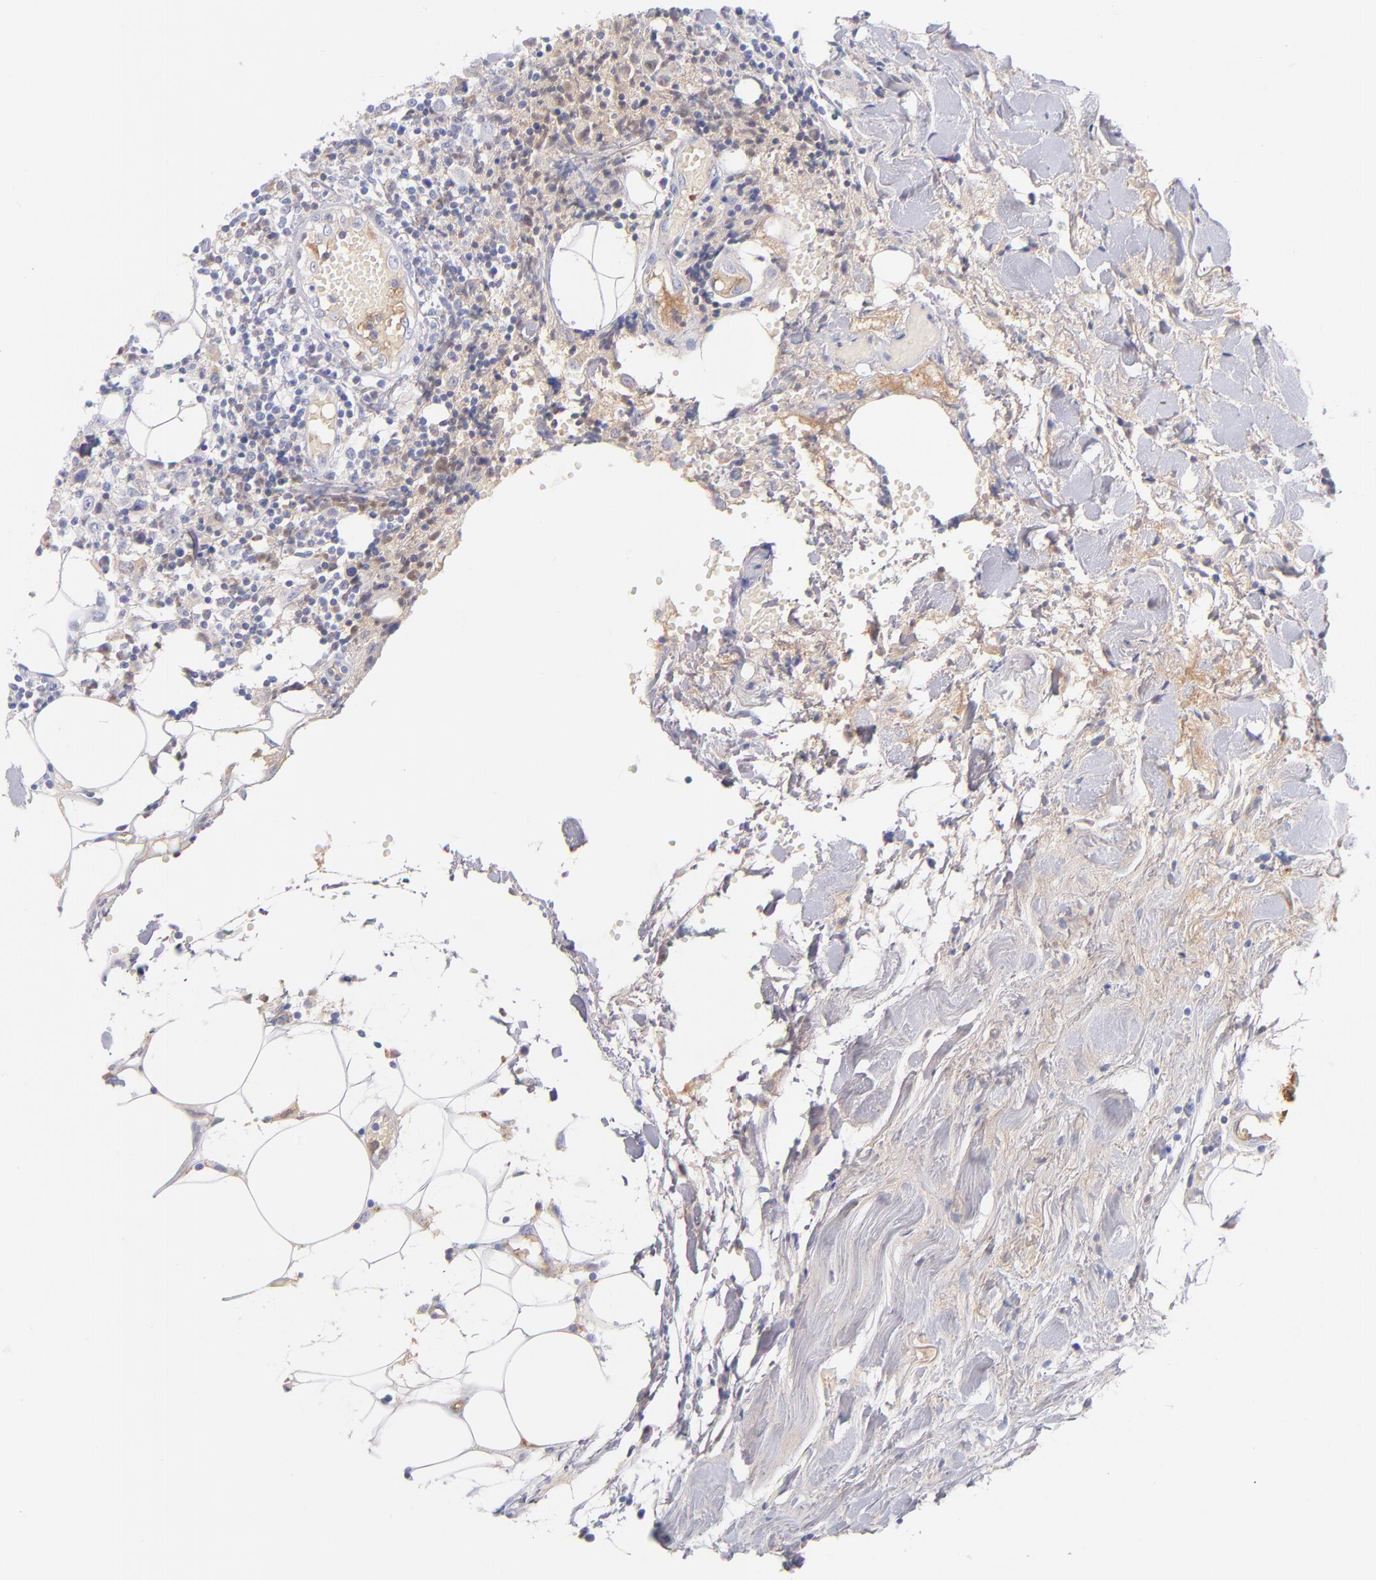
{"staining": {"intensity": "negative", "quantity": "none", "location": "none"}, "tissue": "thyroid cancer", "cell_type": "Tumor cells", "image_type": "cancer", "snomed": [{"axis": "morphology", "description": "Carcinoma, NOS"}, {"axis": "topography", "description": "Thyroid gland"}], "caption": "An immunohistochemistry (IHC) micrograph of thyroid cancer is shown. There is no staining in tumor cells of thyroid cancer.", "gene": "HP", "patient": {"sex": "female", "age": 77}}